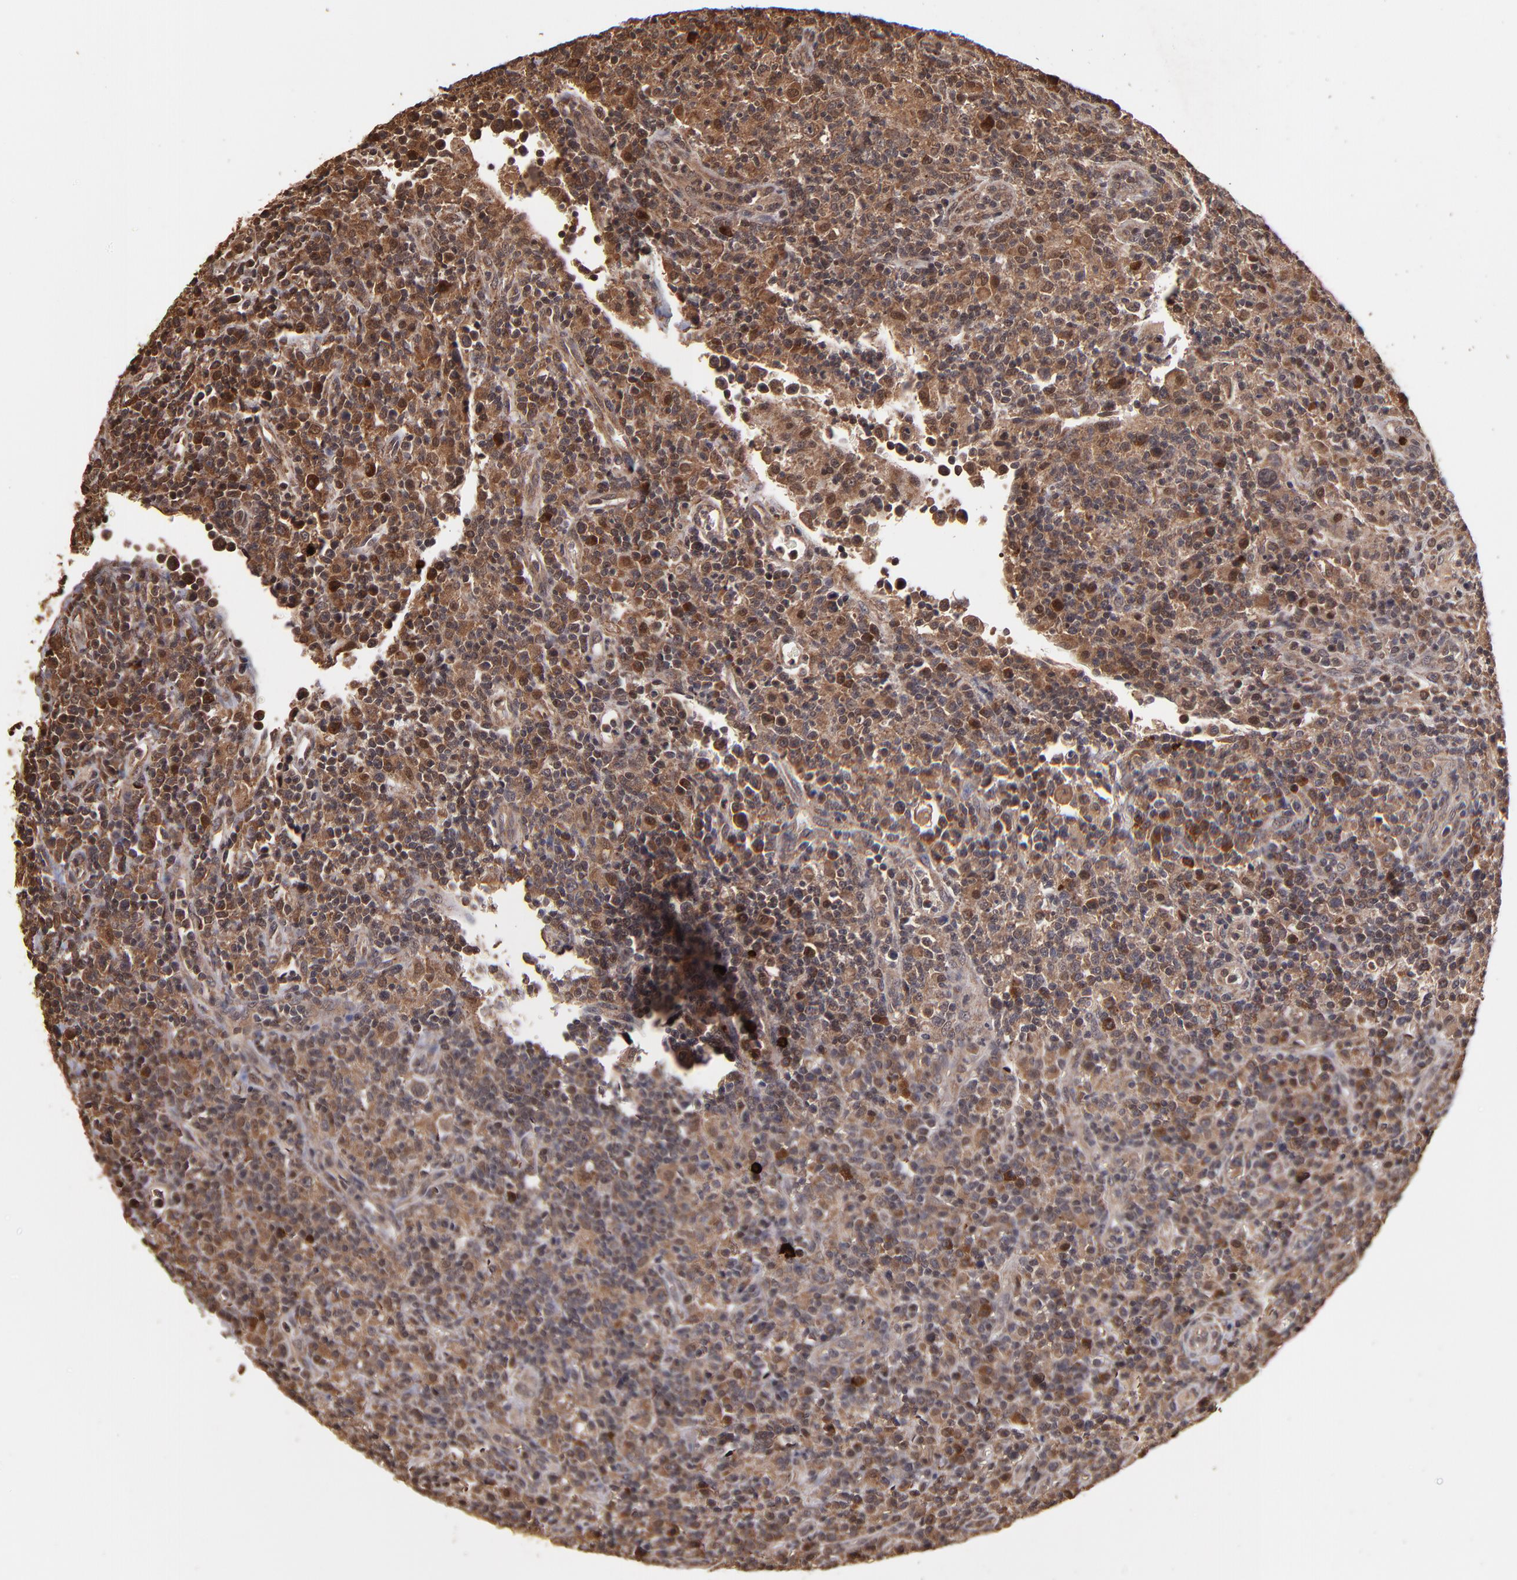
{"staining": {"intensity": "moderate", "quantity": ">75%", "location": "cytoplasmic/membranous"}, "tissue": "lymphoma", "cell_type": "Tumor cells", "image_type": "cancer", "snomed": [{"axis": "morphology", "description": "Hodgkin's disease, NOS"}, {"axis": "topography", "description": "Lymph node"}], "caption": "Tumor cells reveal medium levels of moderate cytoplasmic/membranous positivity in about >75% of cells in Hodgkin's disease.", "gene": "NFE2L2", "patient": {"sex": "male", "age": 65}}